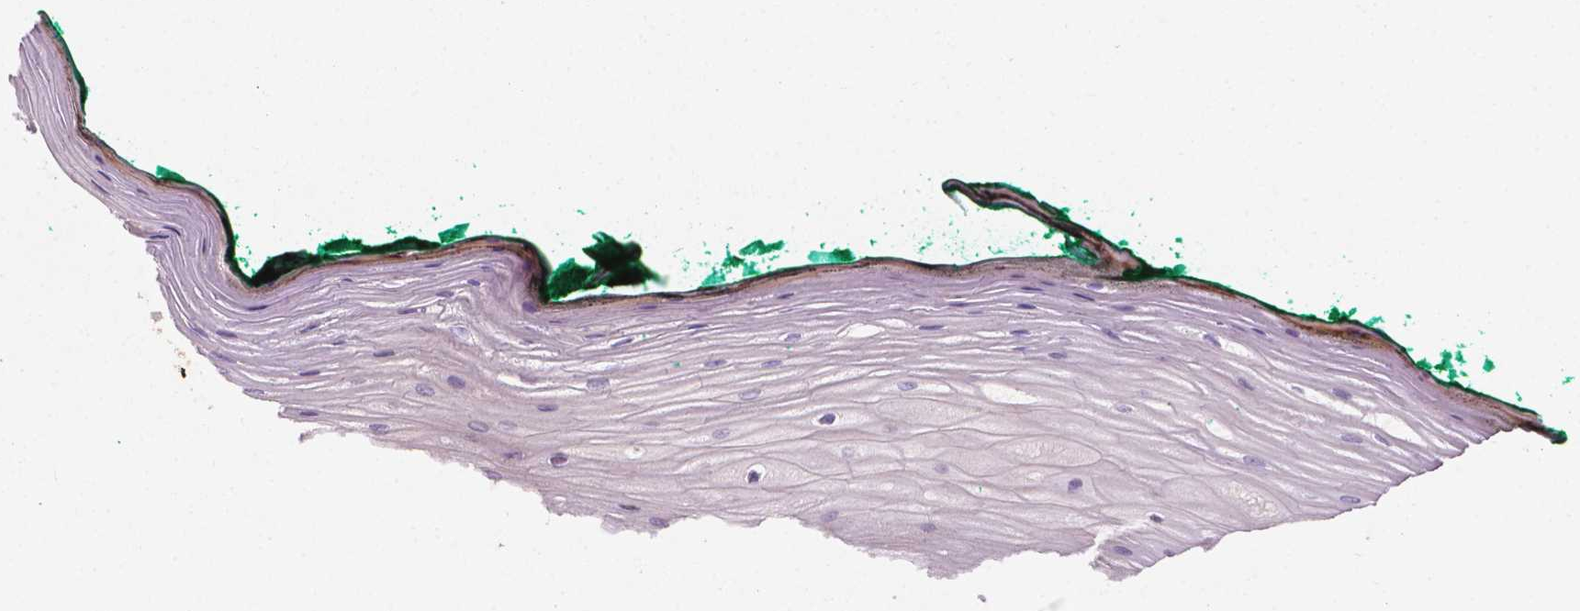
{"staining": {"intensity": "negative", "quantity": "none", "location": "none"}, "tissue": "oral mucosa", "cell_type": "Squamous epithelial cells", "image_type": "normal", "snomed": [{"axis": "morphology", "description": "Normal tissue, NOS"}, {"axis": "topography", "description": "Oral tissue"}], "caption": "This is an IHC photomicrograph of unremarkable human oral mucosa. There is no expression in squamous epithelial cells.", "gene": "ARL5C", "patient": {"sex": "female", "age": 83}}